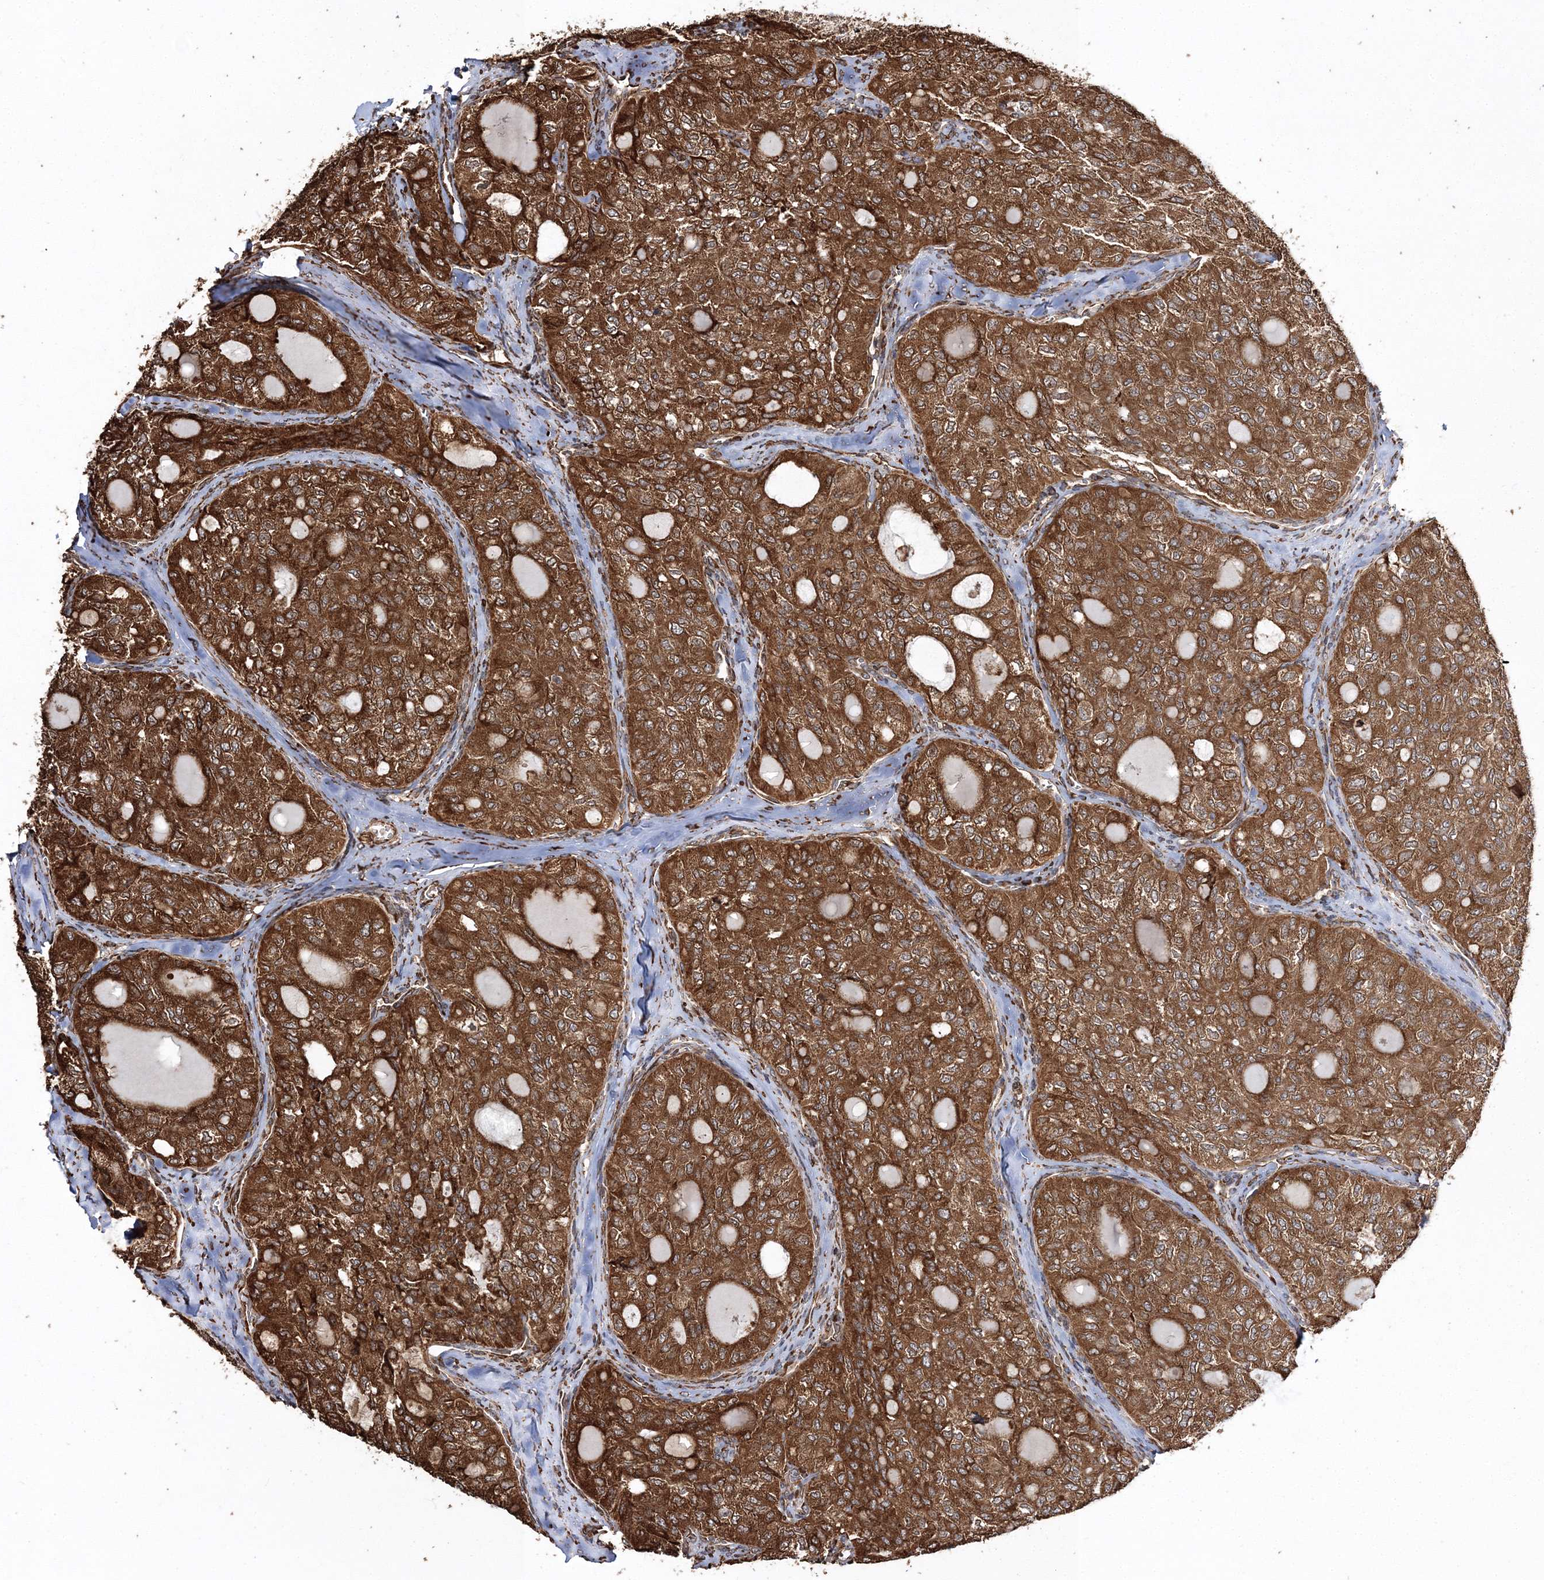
{"staining": {"intensity": "strong", "quantity": ">75%", "location": "cytoplasmic/membranous"}, "tissue": "thyroid cancer", "cell_type": "Tumor cells", "image_type": "cancer", "snomed": [{"axis": "morphology", "description": "Follicular adenoma carcinoma, NOS"}, {"axis": "topography", "description": "Thyroid gland"}], "caption": "Follicular adenoma carcinoma (thyroid) stained with immunohistochemistry (IHC) reveals strong cytoplasmic/membranous expression in about >75% of tumor cells.", "gene": "SCRN3", "patient": {"sex": "male", "age": 75}}